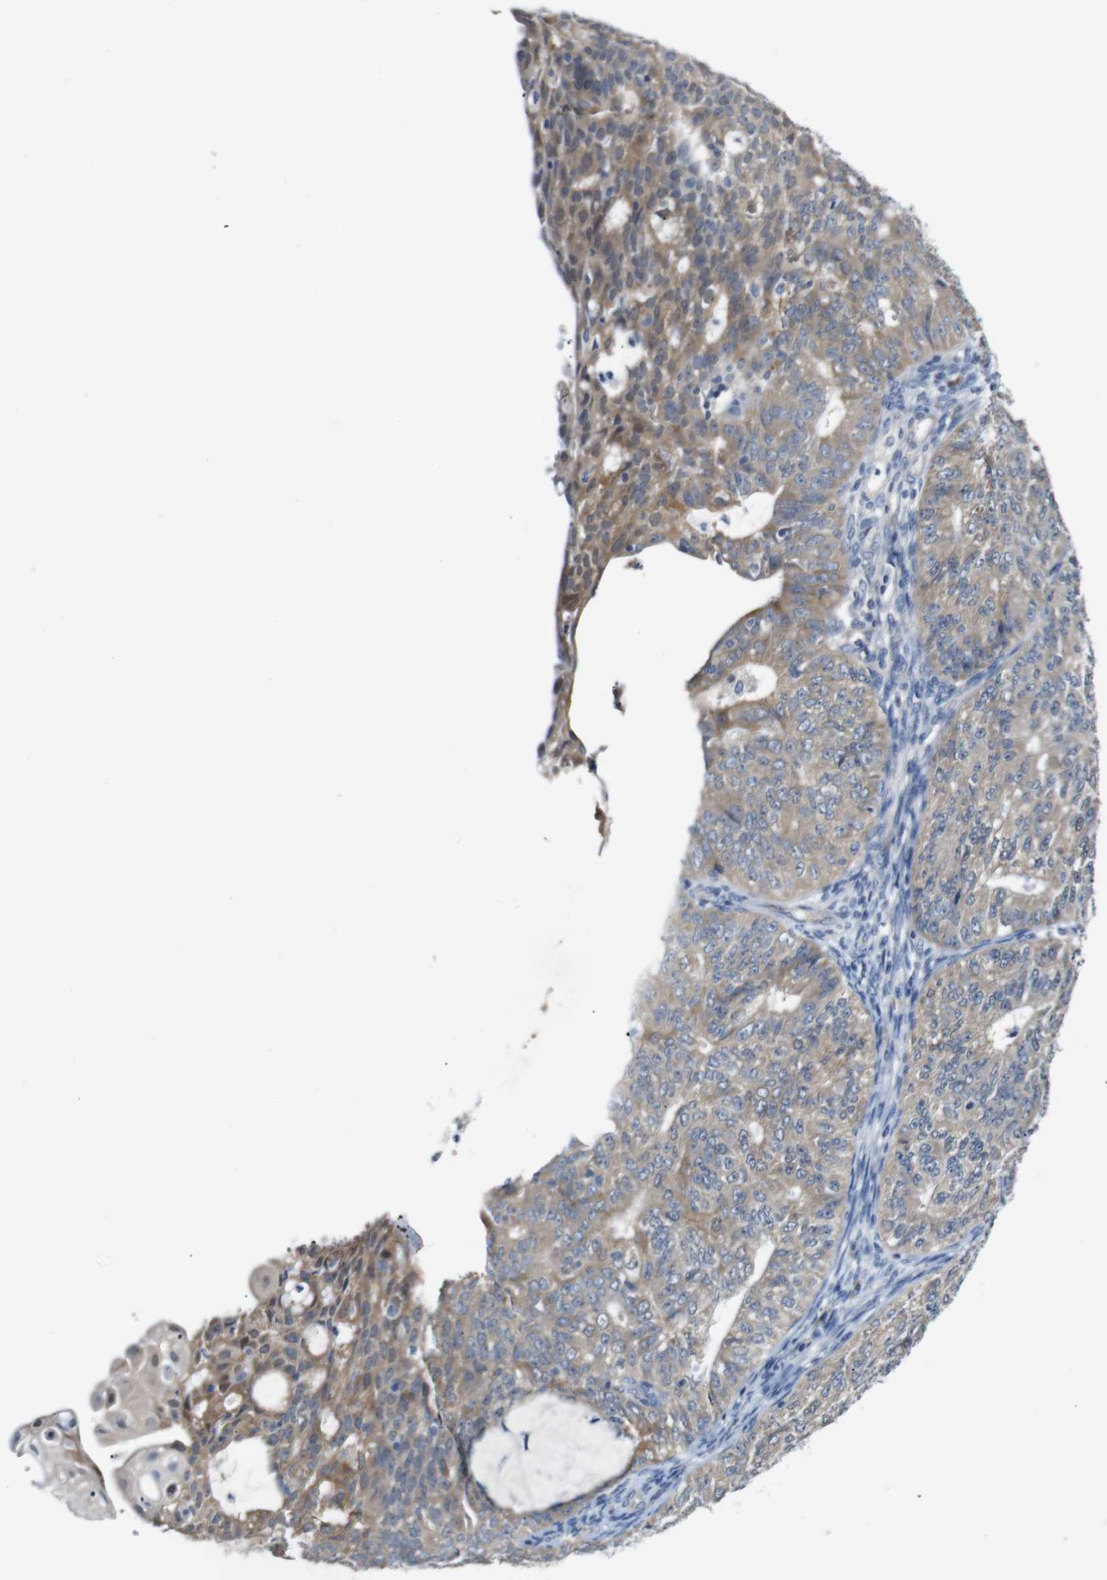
{"staining": {"intensity": "moderate", "quantity": ">75%", "location": "cytoplasmic/membranous"}, "tissue": "endometrial cancer", "cell_type": "Tumor cells", "image_type": "cancer", "snomed": [{"axis": "morphology", "description": "Adenocarcinoma, NOS"}, {"axis": "topography", "description": "Endometrium"}], "caption": "A photomicrograph of human endometrial cancer (adenocarcinoma) stained for a protein exhibits moderate cytoplasmic/membranous brown staining in tumor cells.", "gene": "TBC1D32", "patient": {"sex": "female", "age": 32}}